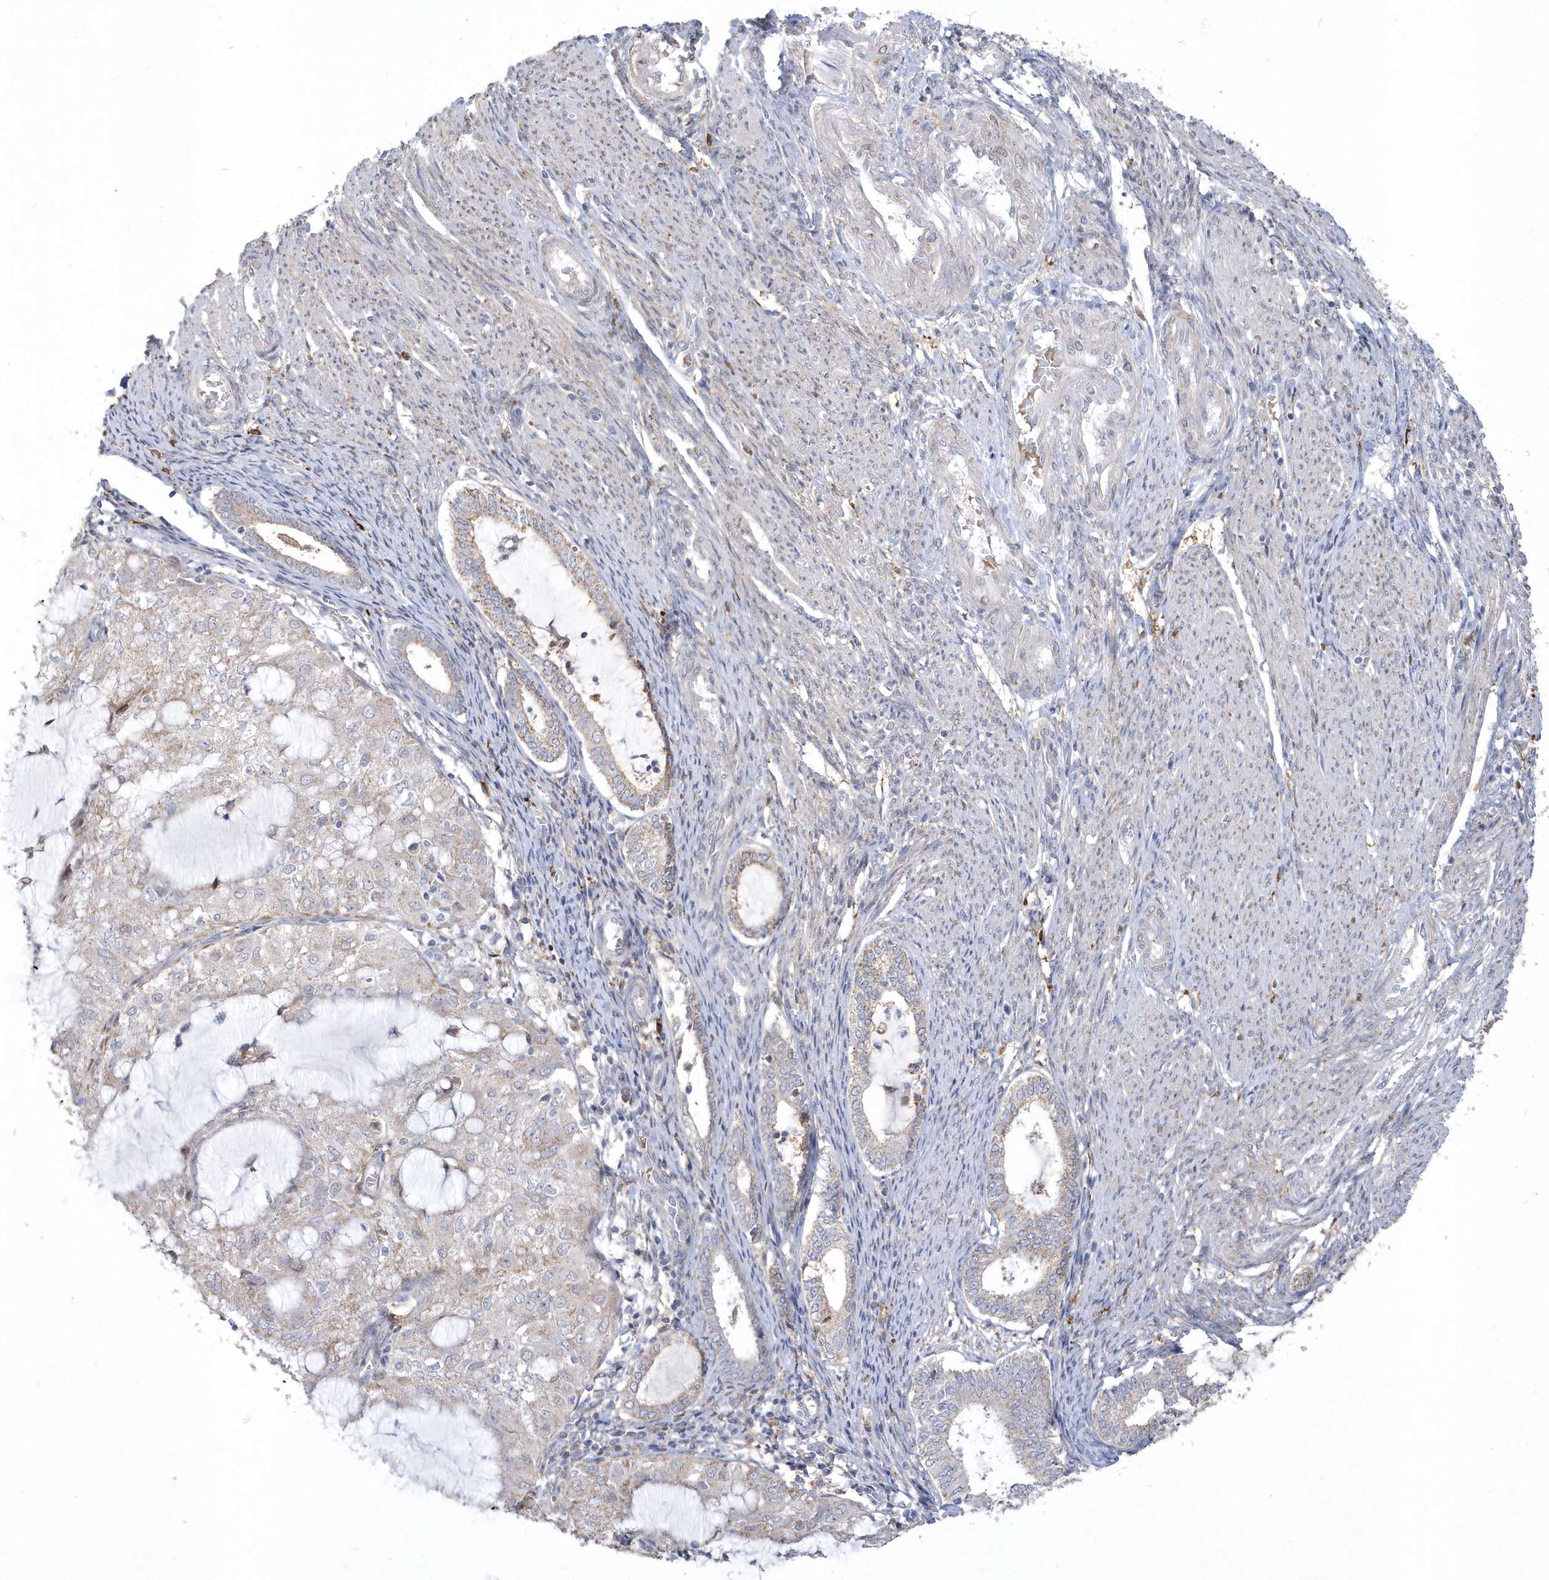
{"staining": {"intensity": "weak", "quantity": "25%-75%", "location": "cytoplasmic/membranous"}, "tissue": "endometrial cancer", "cell_type": "Tumor cells", "image_type": "cancer", "snomed": [{"axis": "morphology", "description": "Adenocarcinoma, NOS"}, {"axis": "topography", "description": "Endometrium"}], "caption": "Tumor cells show low levels of weak cytoplasmic/membranous expression in about 25%-75% of cells in endometrial cancer (adenocarcinoma).", "gene": "TSPEAR", "patient": {"sex": "female", "age": 81}}